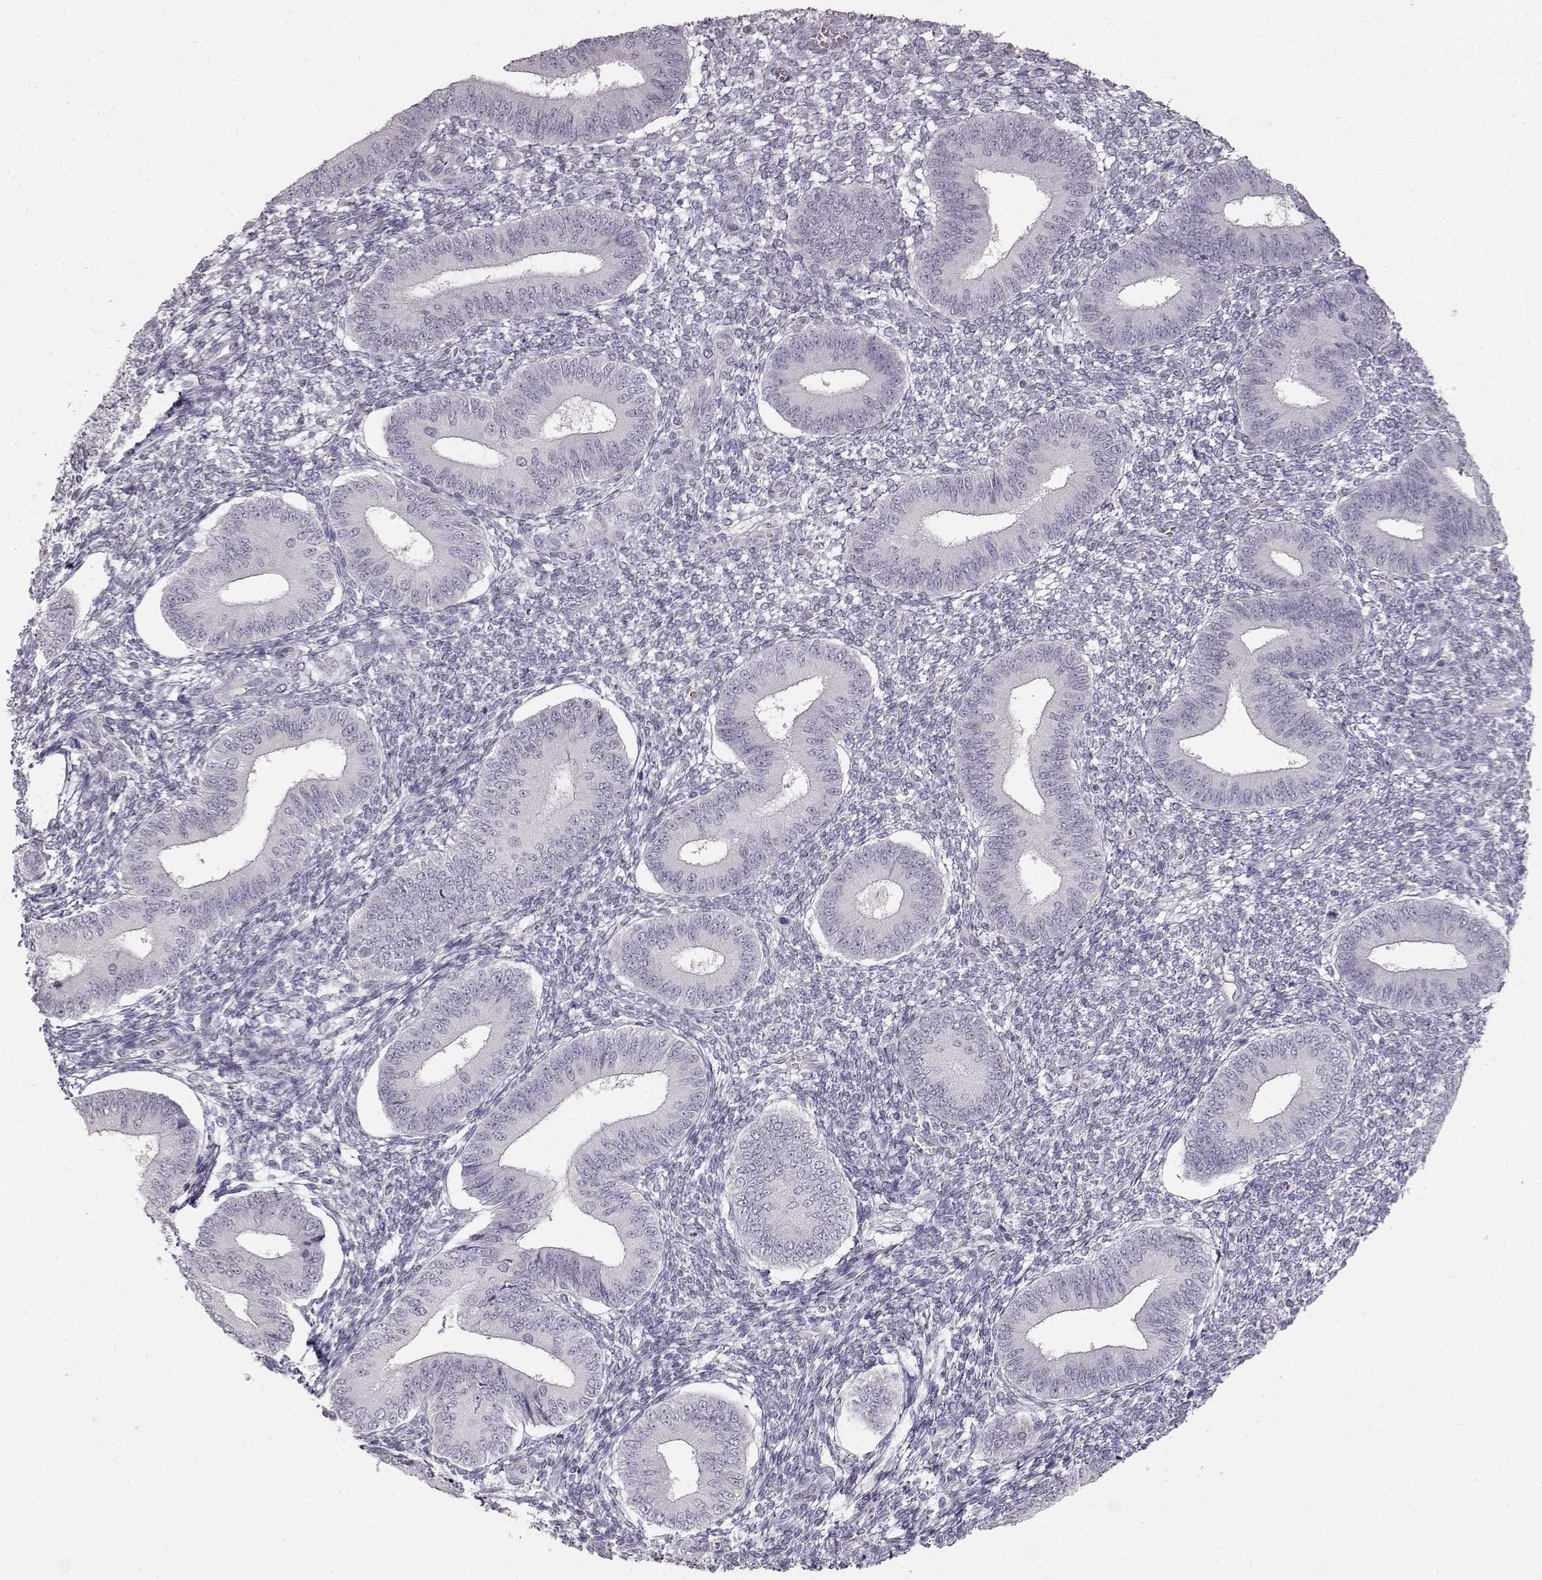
{"staining": {"intensity": "negative", "quantity": "none", "location": "none"}, "tissue": "endometrium", "cell_type": "Cells in endometrial stroma", "image_type": "normal", "snomed": [{"axis": "morphology", "description": "Normal tissue, NOS"}, {"axis": "topography", "description": "Endometrium"}], "caption": "This is an immunohistochemistry (IHC) photomicrograph of unremarkable endometrium. There is no positivity in cells in endometrial stroma.", "gene": "S100B", "patient": {"sex": "female", "age": 42}}